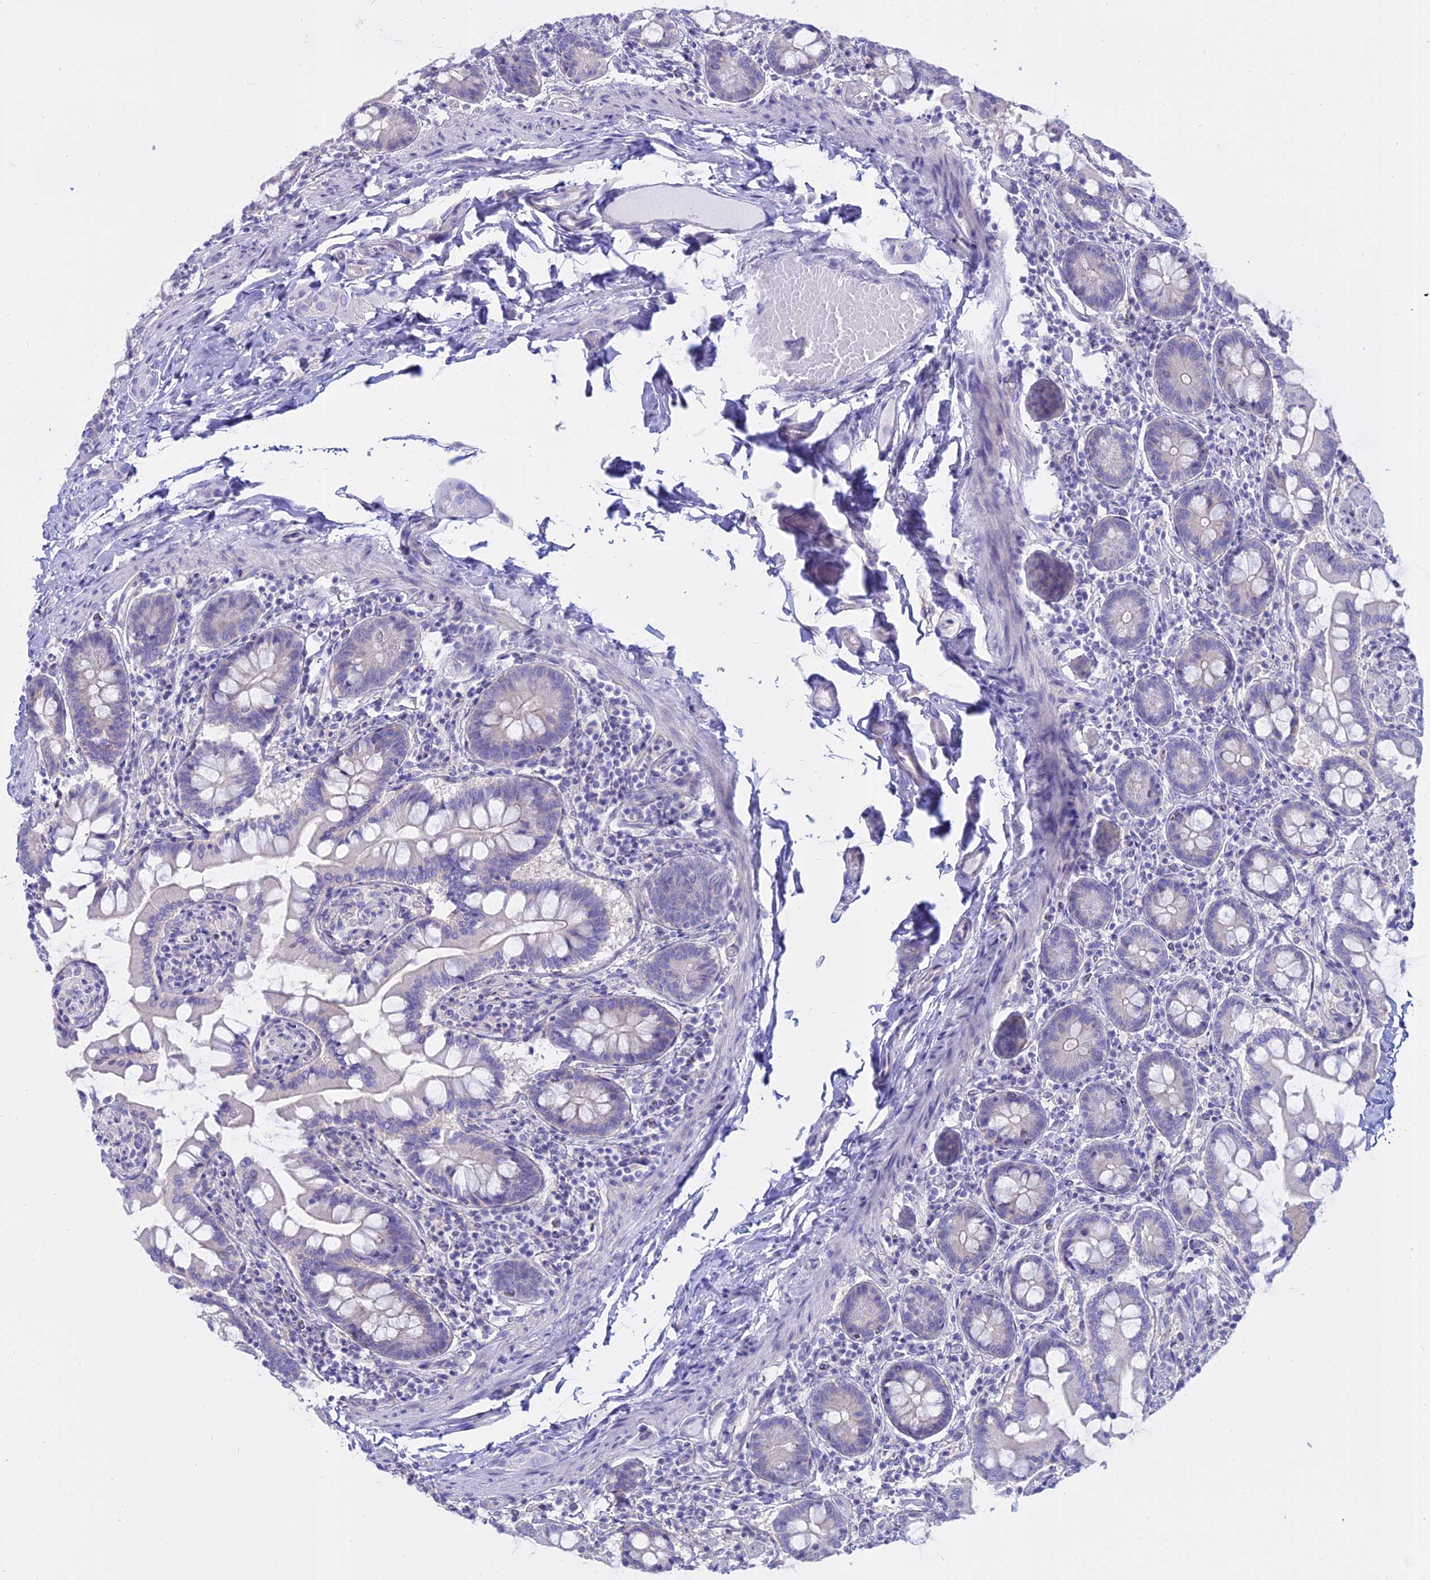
{"staining": {"intensity": "negative", "quantity": "none", "location": "none"}, "tissue": "small intestine", "cell_type": "Glandular cells", "image_type": "normal", "snomed": [{"axis": "morphology", "description": "Normal tissue, NOS"}, {"axis": "topography", "description": "Small intestine"}], "caption": "A micrograph of small intestine stained for a protein exhibits no brown staining in glandular cells. (DAB IHC with hematoxylin counter stain).", "gene": "AHCYL1", "patient": {"sex": "male", "age": 41}}